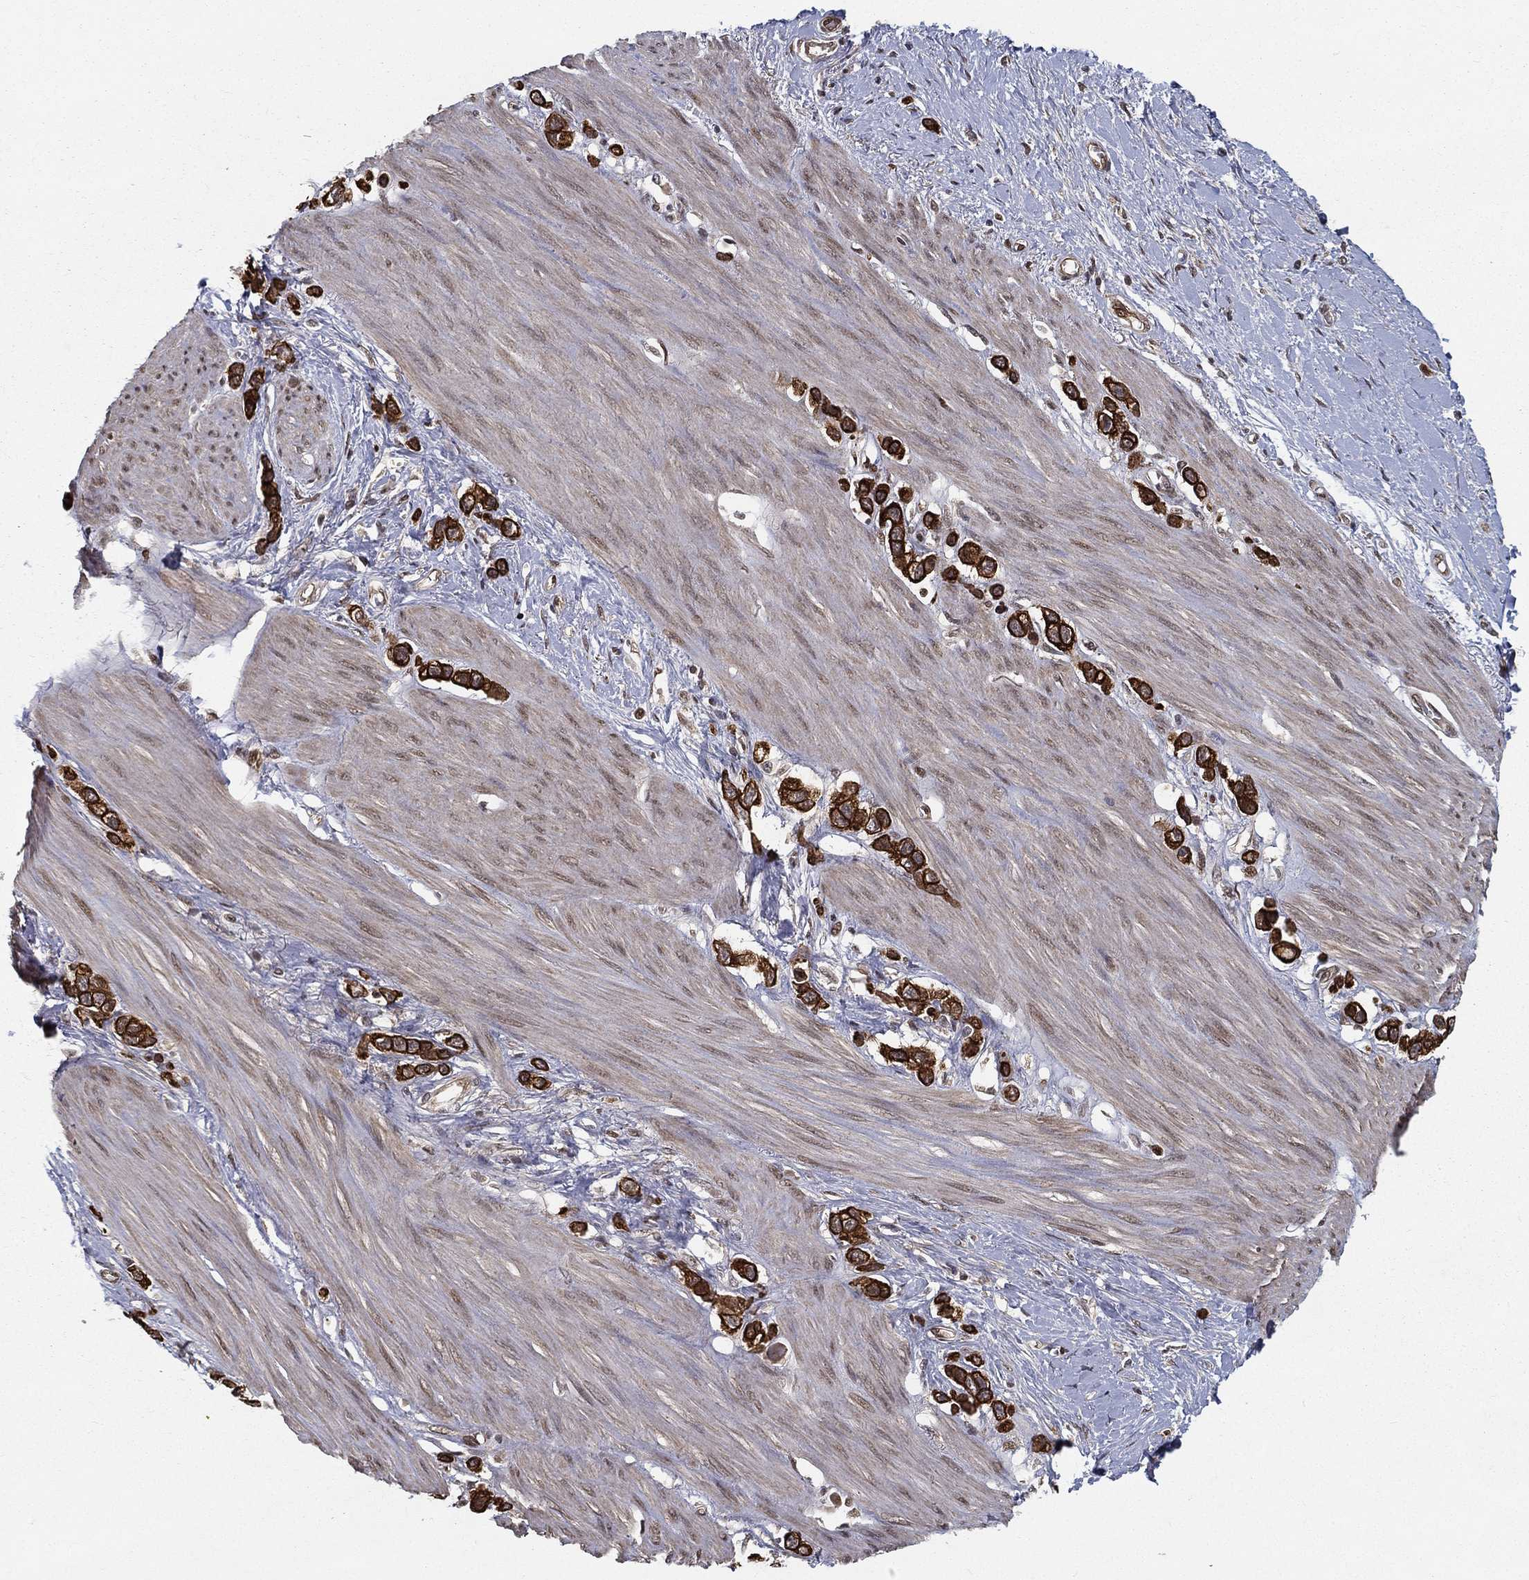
{"staining": {"intensity": "strong", "quantity": ">75%", "location": "cytoplasmic/membranous"}, "tissue": "stomach cancer", "cell_type": "Tumor cells", "image_type": "cancer", "snomed": [{"axis": "morphology", "description": "Normal tissue, NOS"}, {"axis": "morphology", "description": "Adenocarcinoma, NOS"}, {"axis": "morphology", "description": "Adenocarcinoma, High grade"}, {"axis": "topography", "description": "Stomach, upper"}, {"axis": "topography", "description": "Stomach"}], "caption": "Strong cytoplasmic/membranous positivity is appreciated in about >75% of tumor cells in stomach cancer. Ihc stains the protein of interest in brown and the nuclei are stained blue.", "gene": "SLC6A6", "patient": {"sex": "female", "age": 65}}